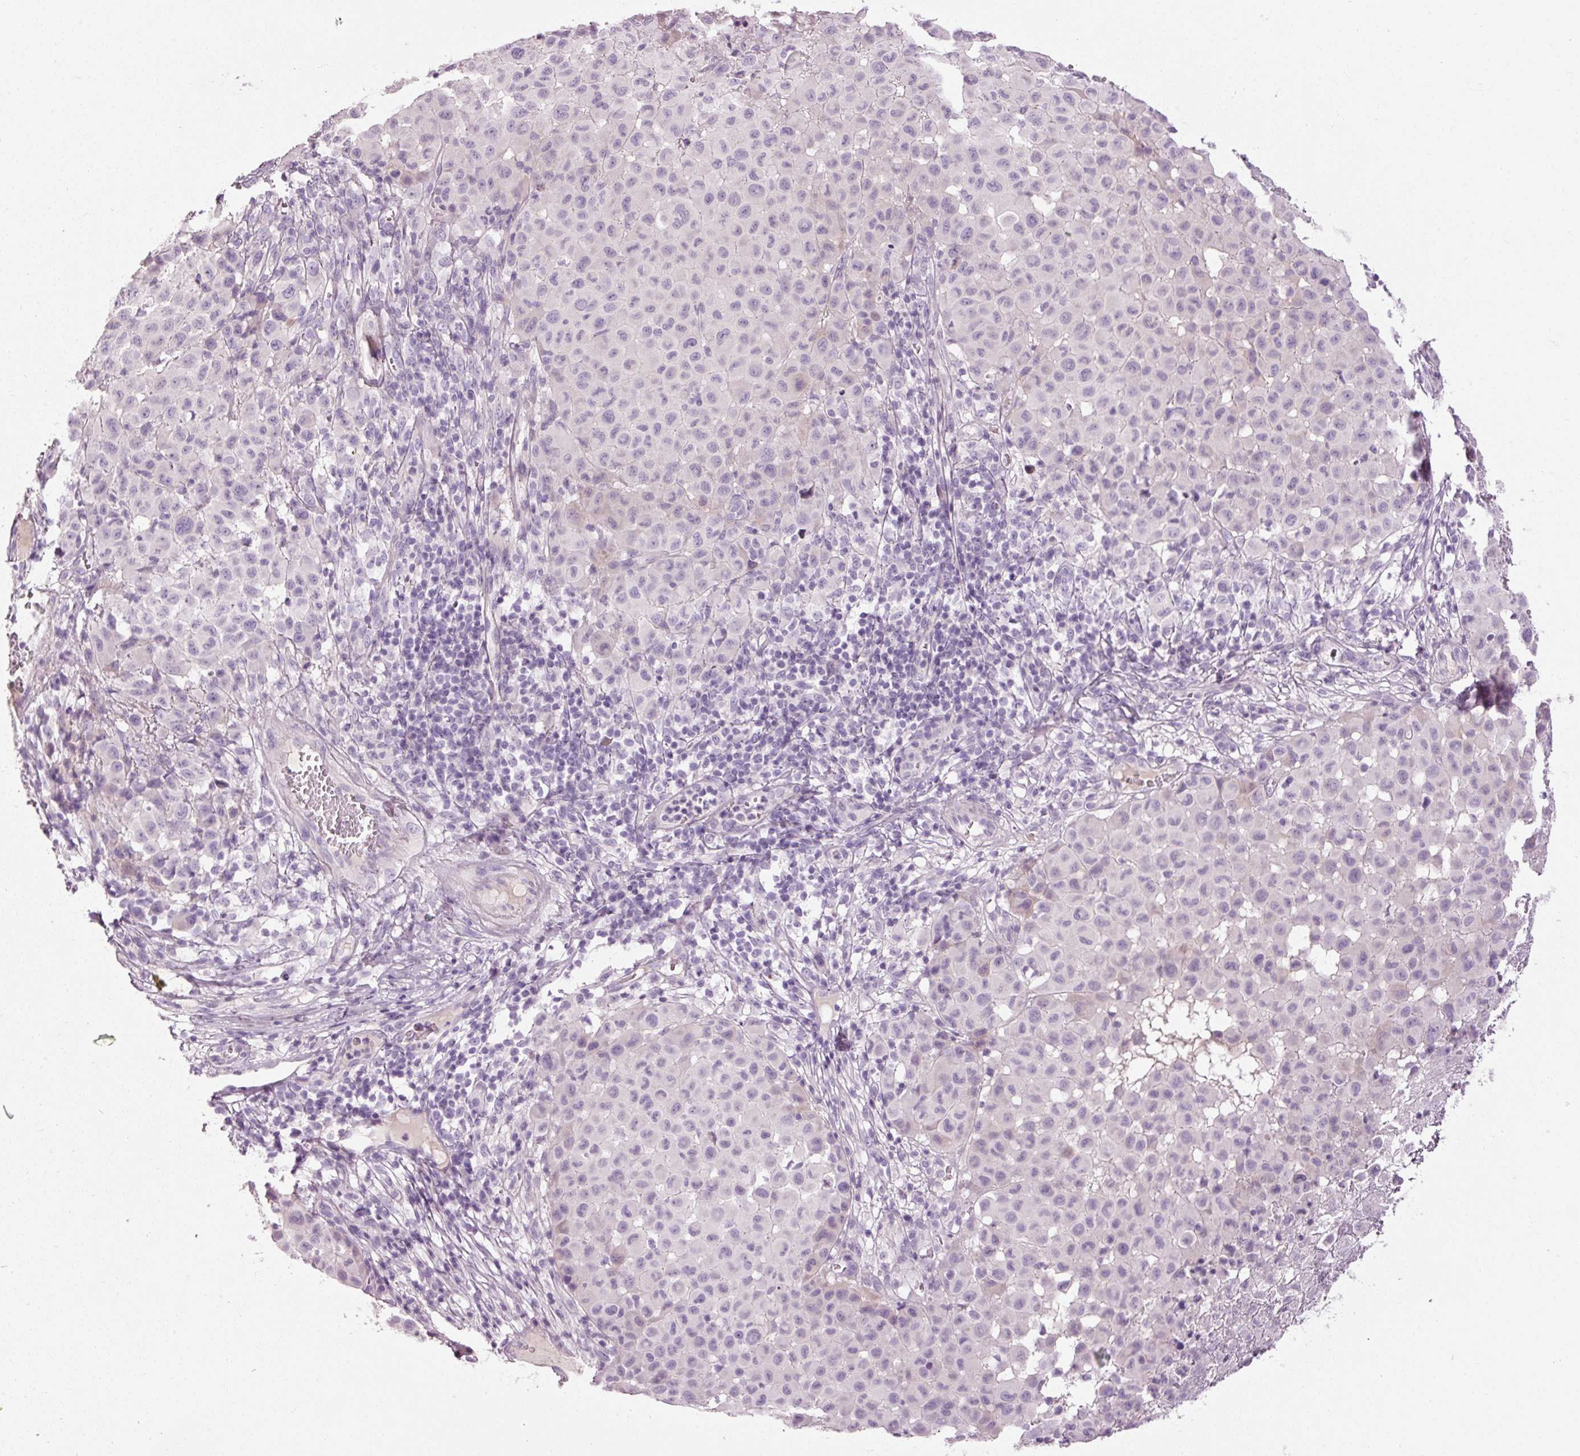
{"staining": {"intensity": "negative", "quantity": "none", "location": "none"}, "tissue": "melanoma", "cell_type": "Tumor cells", "image_type": "cancer", "snomed": [{"axis": "morphology", "description": "Malignant melanoma, NOS"}, {"axis": "topography", "description": "Skin"}], "caption": "Human melanoma stained for a protein using immunohistochemistry (IHC) exhibits no staining in tumor cells.", "gene": "MUC5AC", "patient": {"sex": "male", "age": 73}}